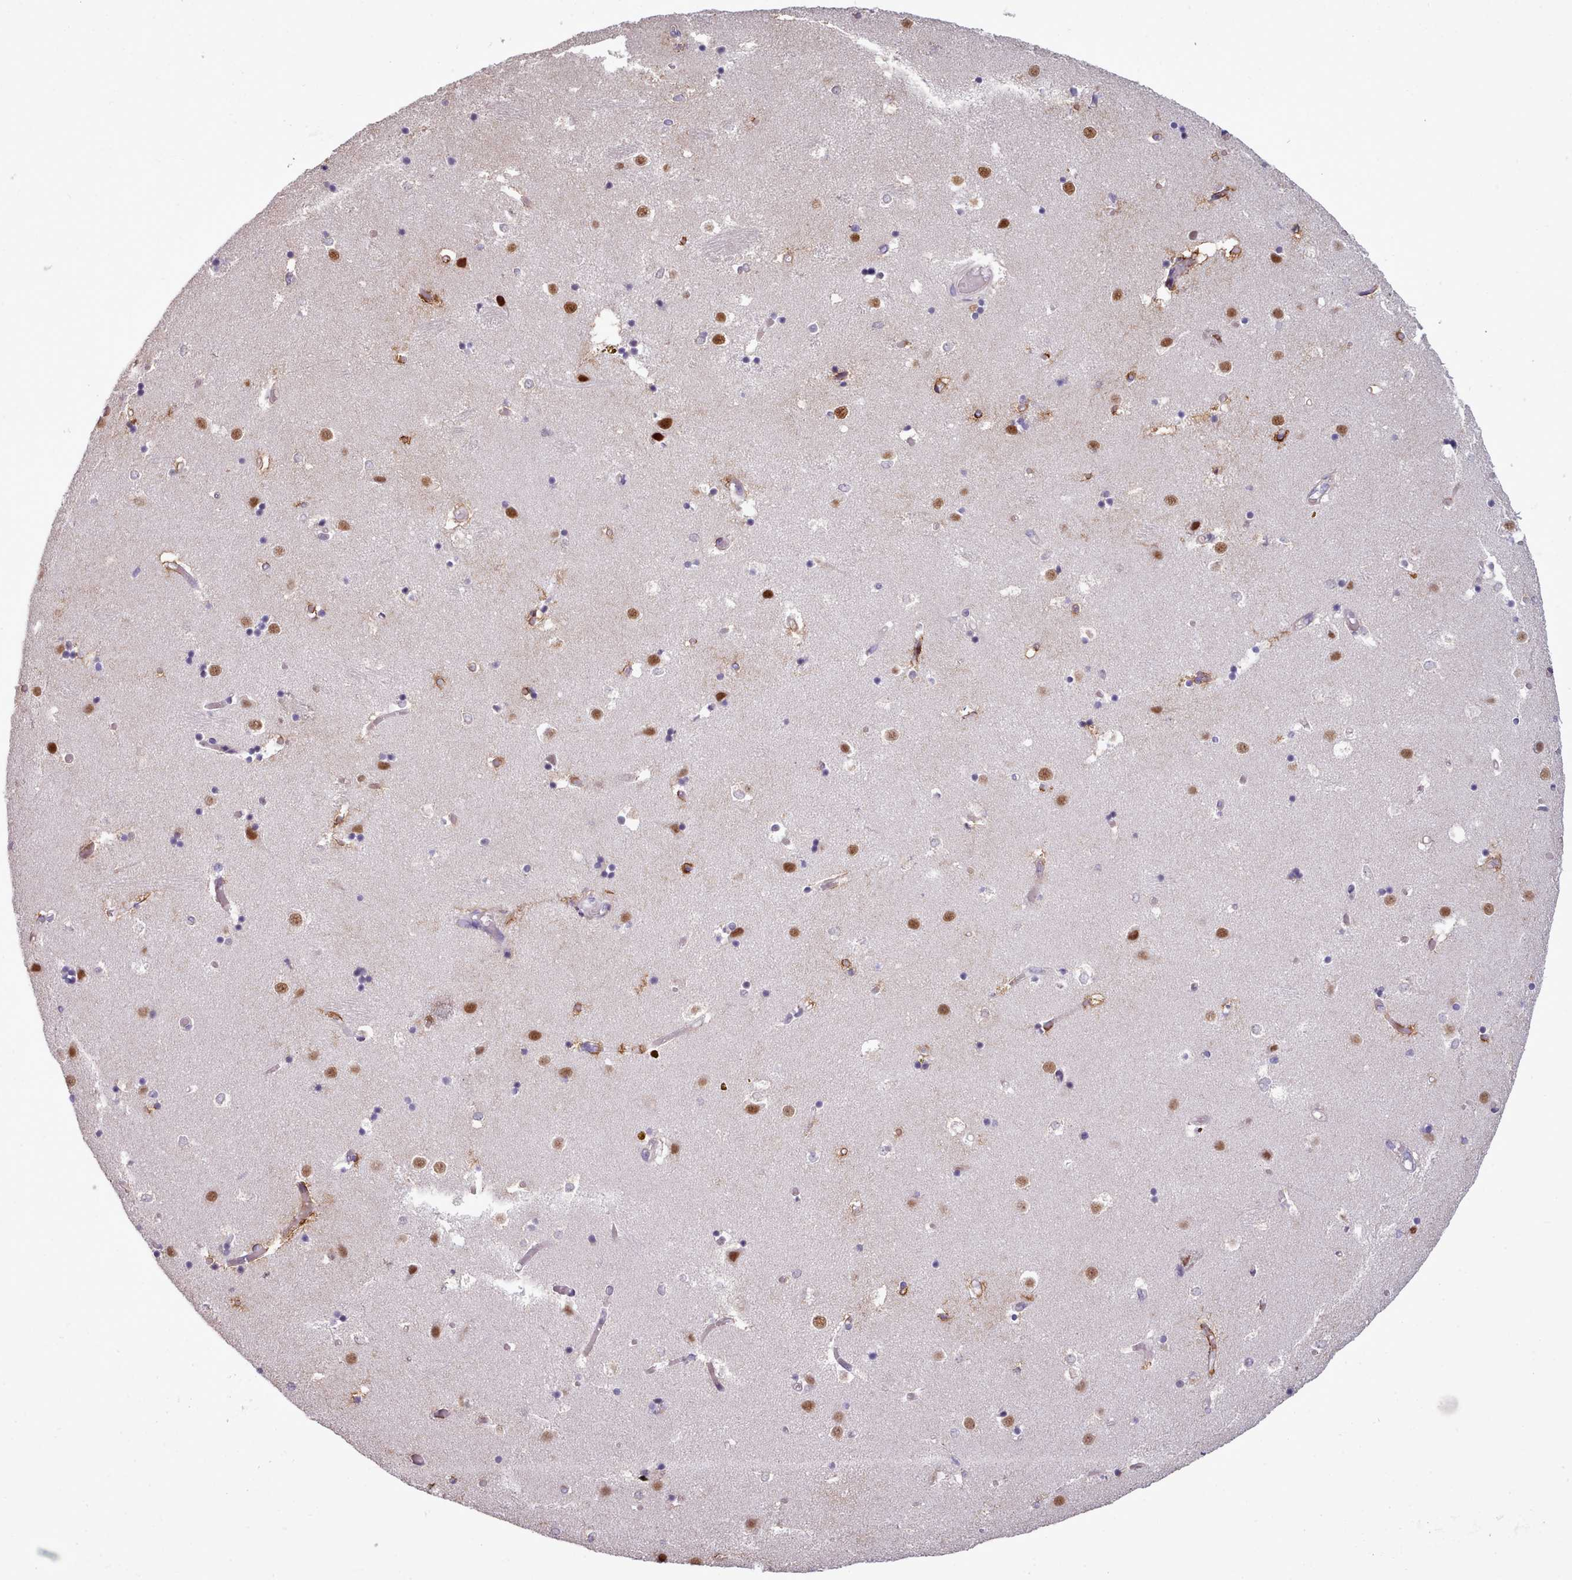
{"staining": {"intensity": "negative", "quantity": "none", "location": "none"}, "tissue": "caudate", "cell_type": "Glial cells", "image_type": "normal", "snomed": [{"axis": "morphology", "description": "Normal tissue, NOS"}, {"axis": "topography", "description": "Lateral ventricle wall"}], "caption": "High power microscopy histopathology image of an IHC histopathology image of unremarkable caudate, revealing no significant positivity in glial cells.", "gene": "DPF1", "patient": {"sex": "female", "age": 52}}